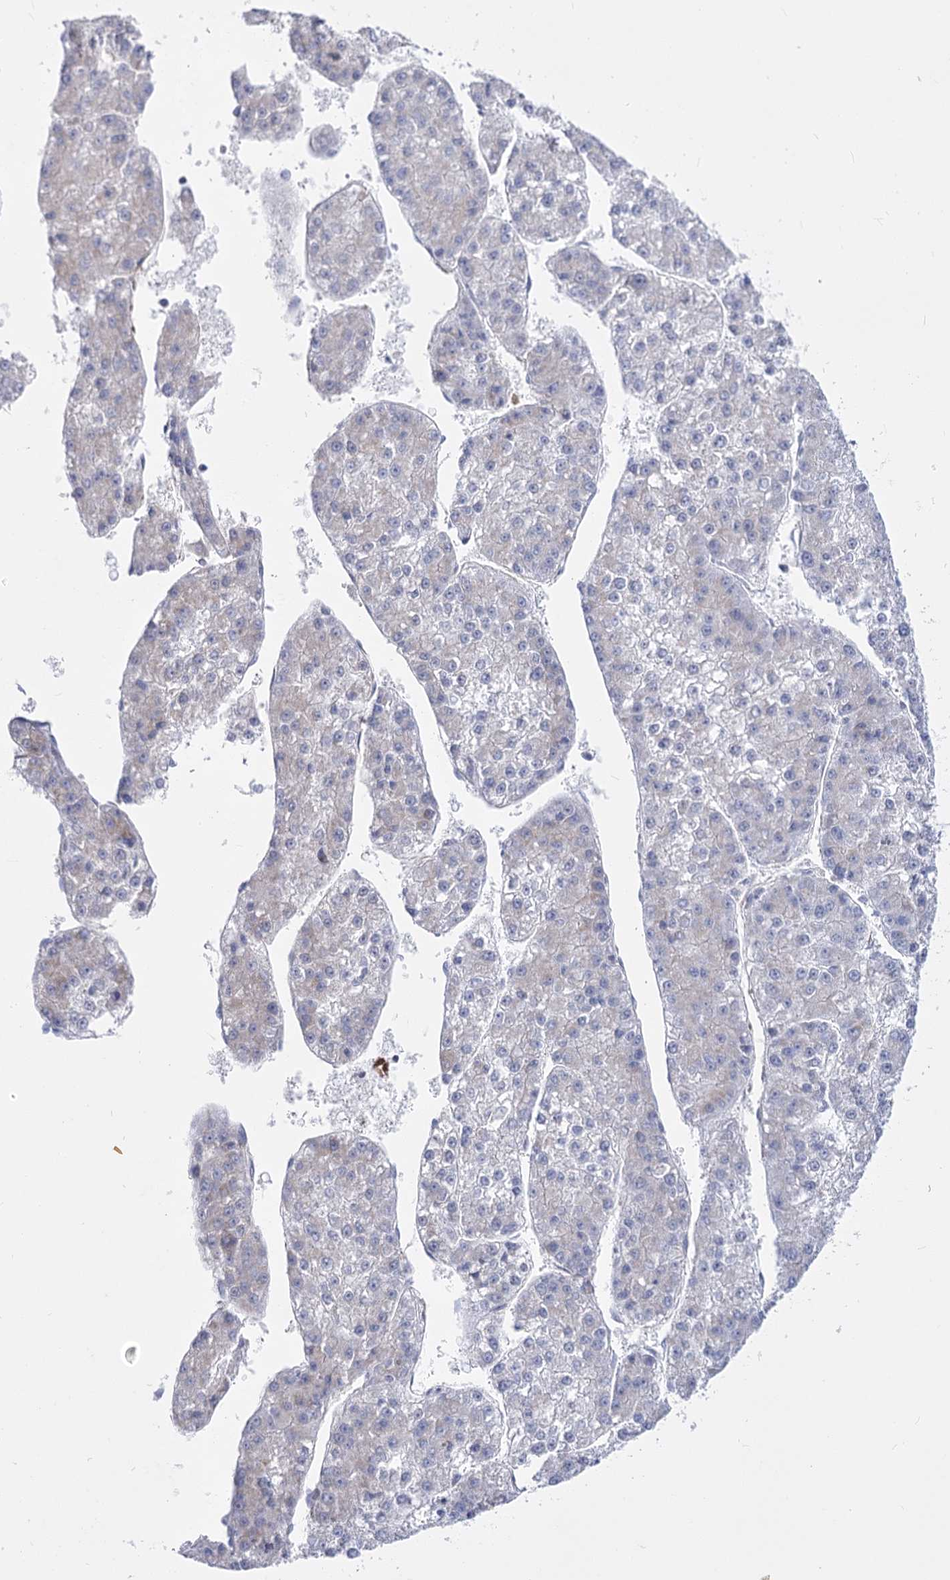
{"staining": {"intensity": "negative", "quantity": "none", "location": "none"}, "tissue": "liver cancer", "cell_type": "Tumor cells", "image_type": "cancer", "snomed": [{"axis": "morphology", "description": "Carcinoma, Hepatocellular, NOS"}, {"axis": "topography", "description": "Liver"}], "caption": "IHC of hepatocellular carcinoma (liver) shows no positivity in tumor cells. (DAB immunohistochemistry (IHC) visualized using brightfield microscopy, high magnification).", "gene": "PDHB", "patient": {"sex": "female", "age": 73}}